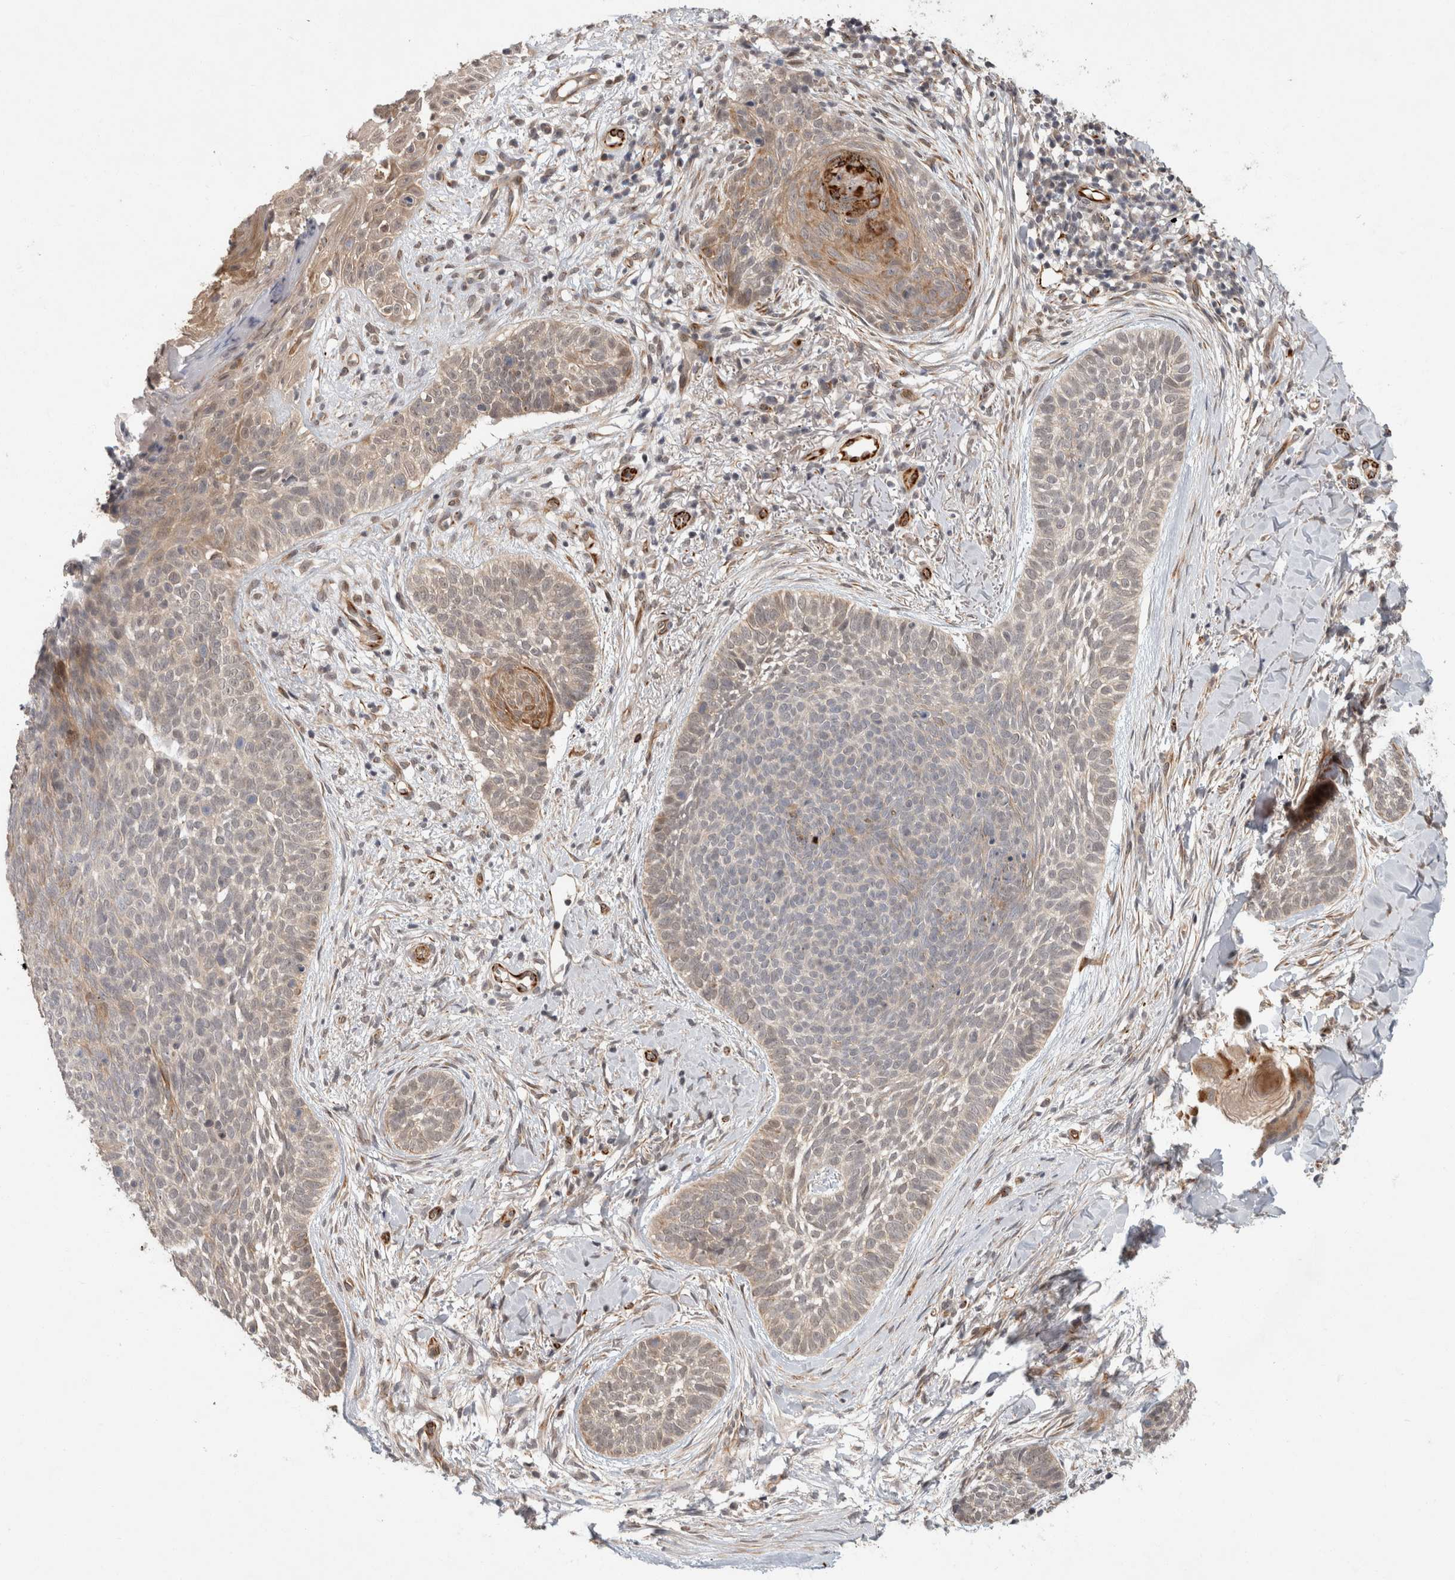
{"staining": {"intensity": "moderate", "quantity": "<25%", "location": "cytoplasmic/membranous"}, "tissue": "skin cancer", "cell_type": "Tumor cells", "image_type": "cancer", "snomed": [{"axis": "morphology", "description": "Normal tissue, NOS"}, {"axis": "morphology", "description": "Basal cell carcinoma"}, {"axis": "topography", "description": "Skin"}], "caption": "Human basal cell carcinoma (skin) stained with a protein marker exhibits moderate staining in tumor cells.", "gene": "CRISPLD1", "patient": {"sex": "male", "age": 67}}